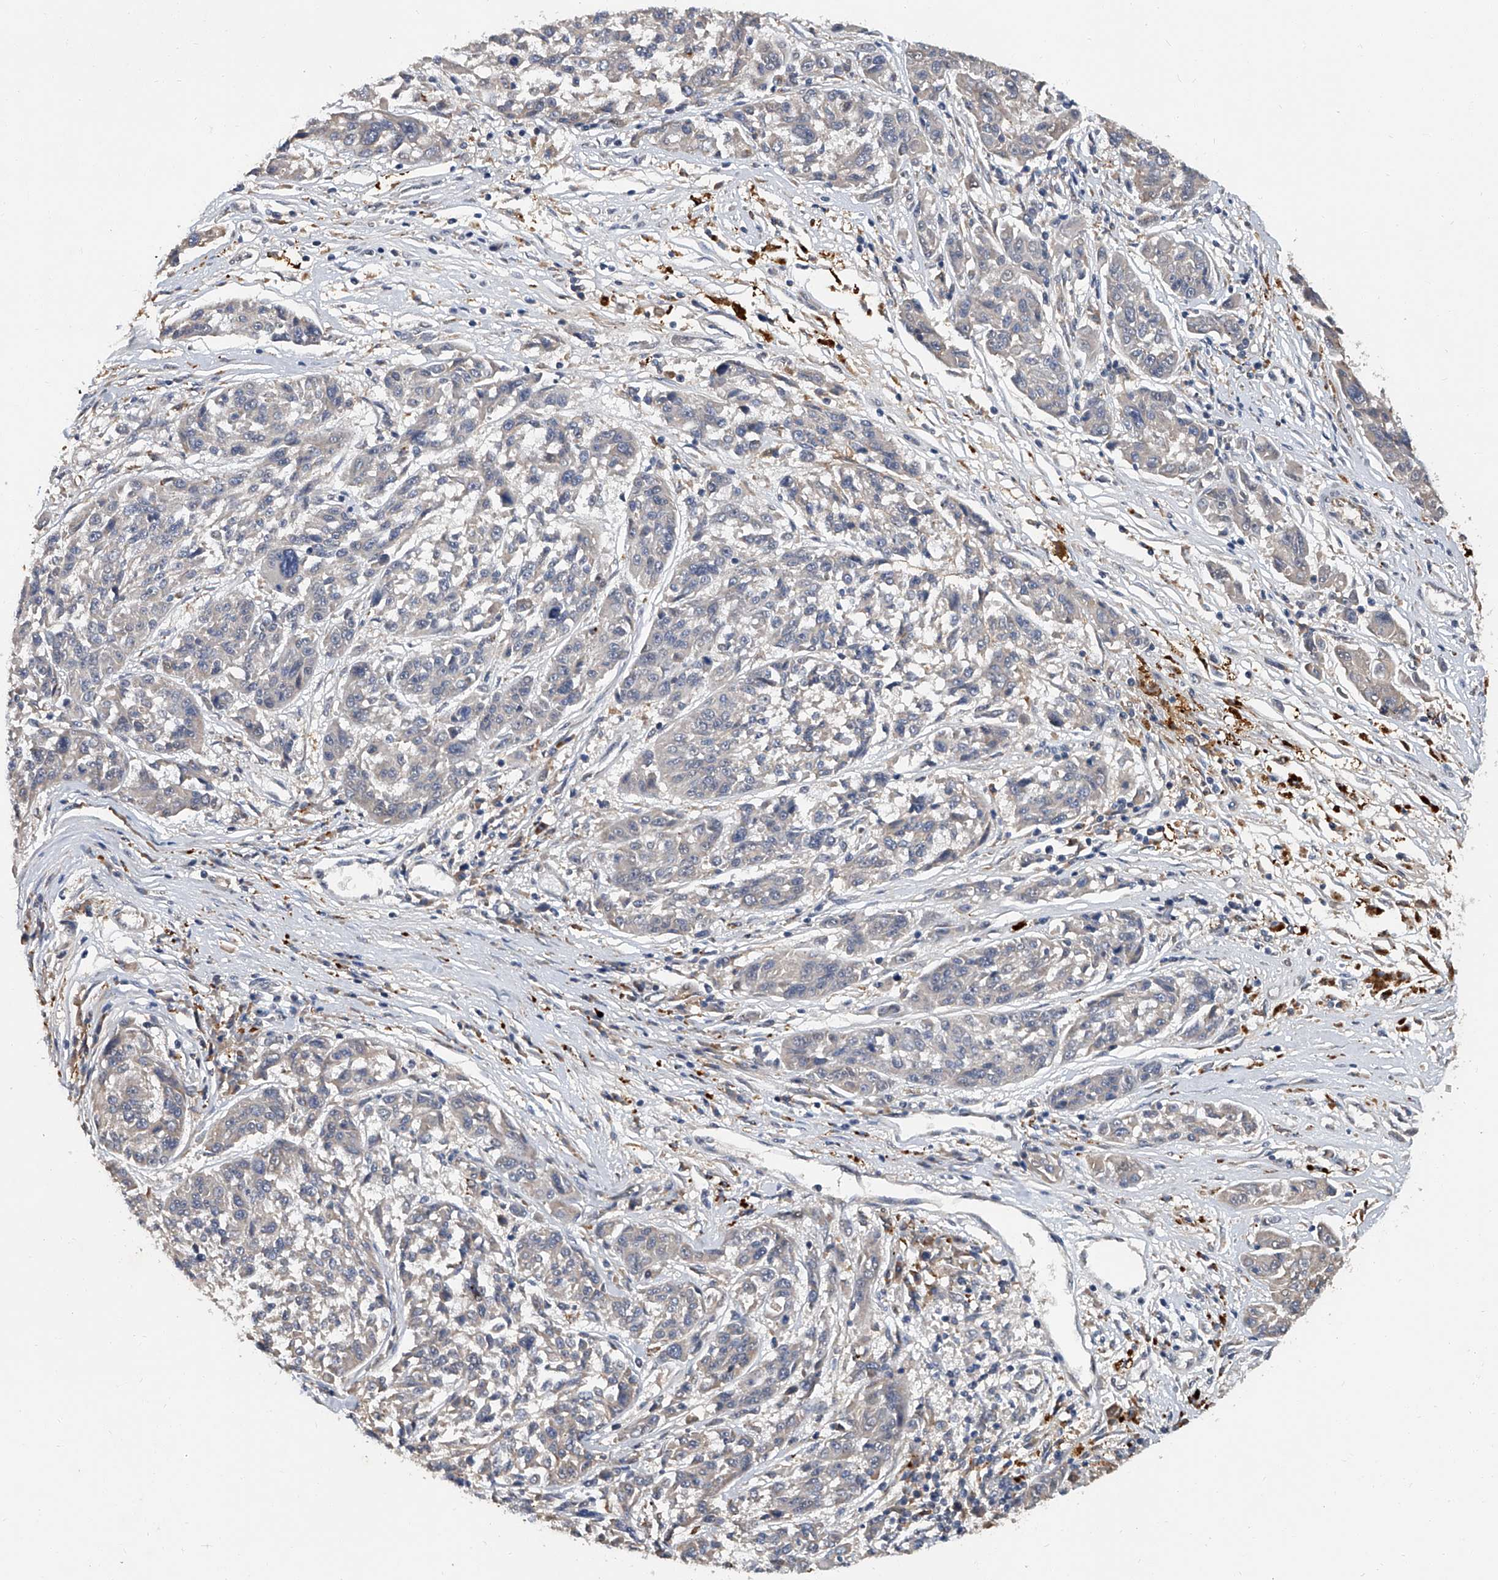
{"staining": {"intensity": "negative", "quantity": "none", "location": "none"}, "tissue": "melanoma", "cell_type": "Tumor cells", "image_type": "cancer", "snomed": [{"axis": "morphology", "description": "Malignant melanoma, NOS"}, {"axis": "topography", "description": "Skin"}], "caption": "Photomicrograph shows no significant protein positivity in tumor cells of melanoma.", "gene": "JAG2", "patient": {"sex": "male", "age": 53}}